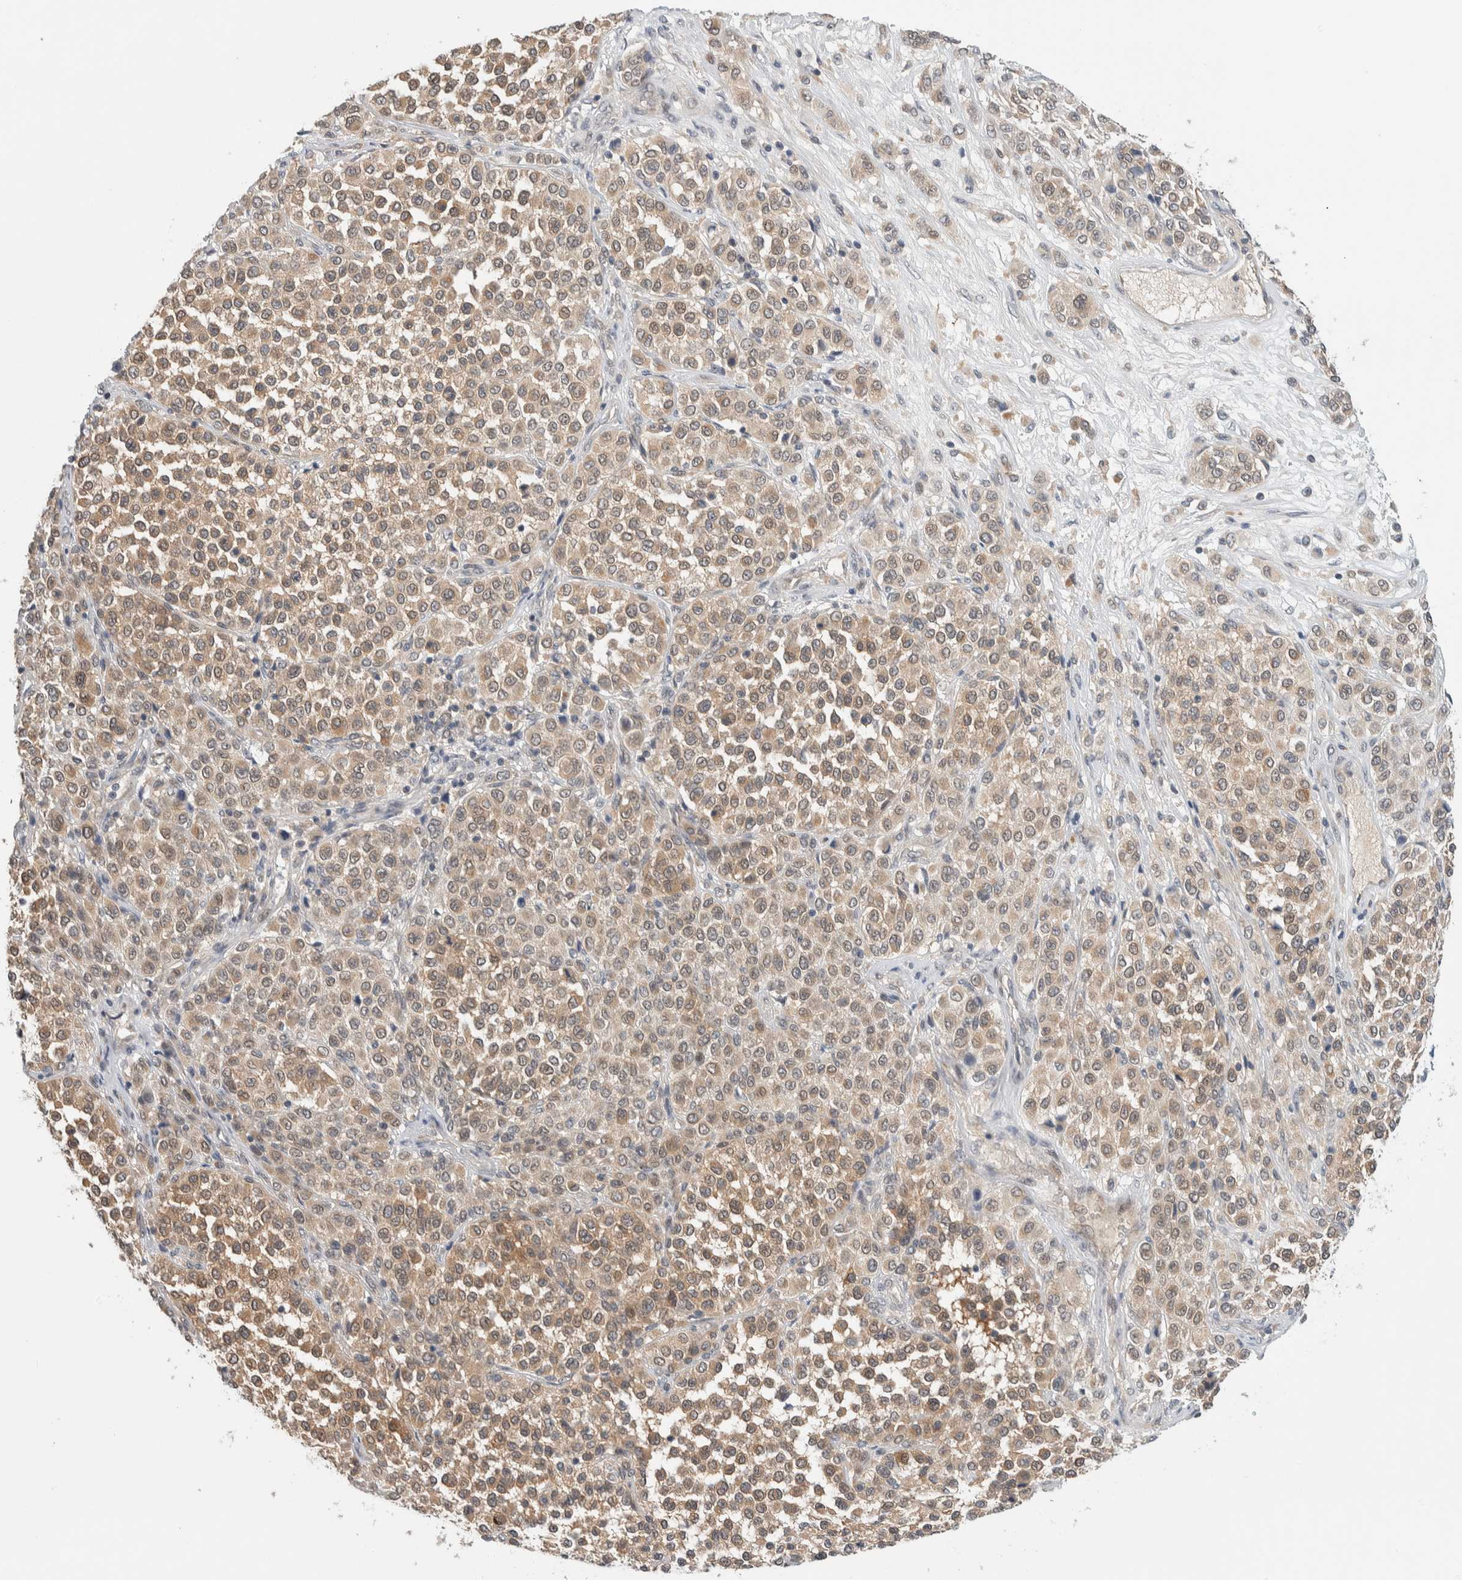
{"staining": {"intensity": "weak", "quantity": ">75%", "location": "cytoplasmic/membranous,nuclear"}, "tissue": "melanoma", "cell_type": "Tumor cells", "image_type": "cancer", "snomed": [{"axis": "morphology", "description": "Malignant melanoma, Metastatic site"}, {"axis": "topography", "description": "Pancreas"}], "caption": "Malignant melanoma (metastatic site) stained with a brown dye exhibits weak cytoplasmic/membranous and nuclear positive positivity in approximately >75% of tumor cells.", "gene": "SHPK", "patient": {"sex": "female", "age": 30}}